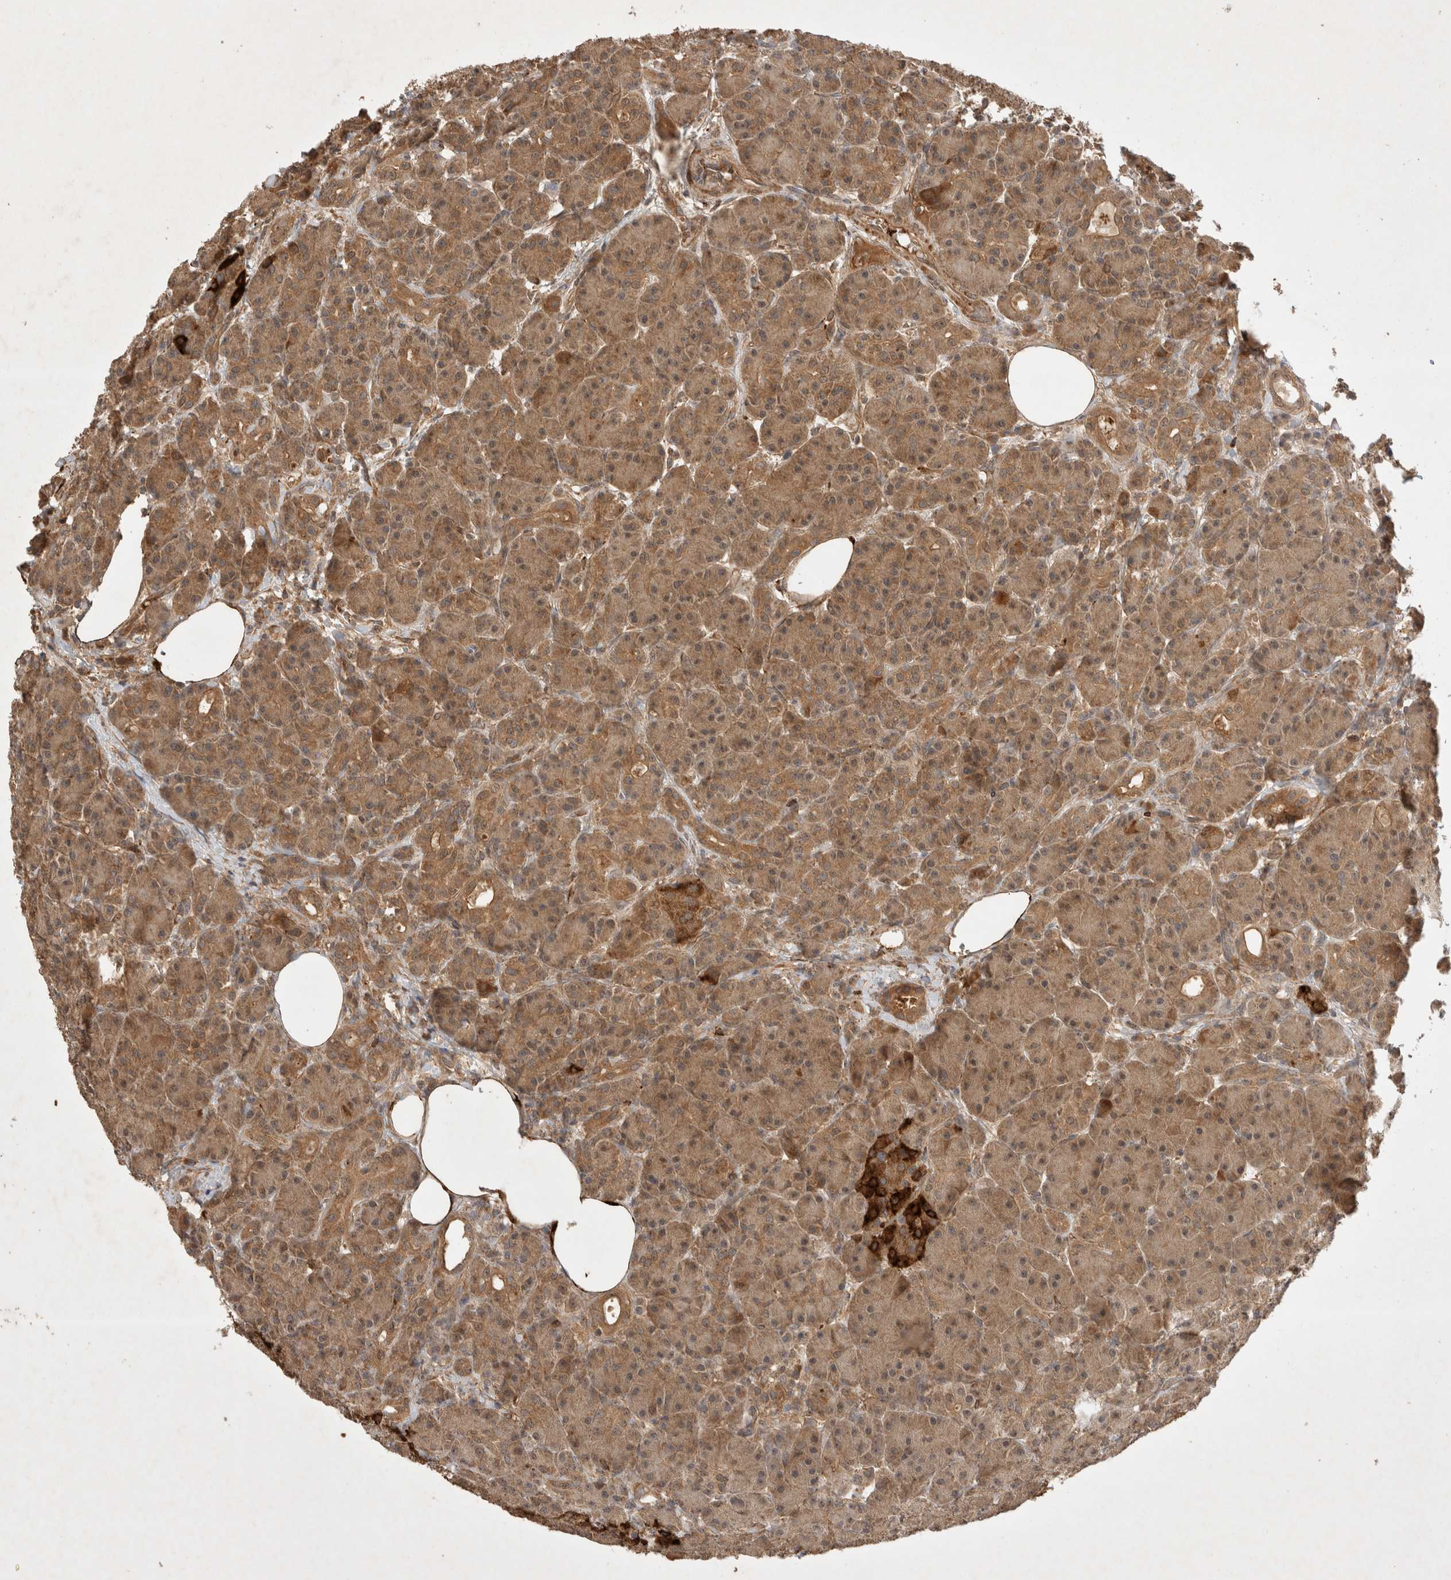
{"staining": {"intensity": "moderate", "quantity": ">75%", "location": "cytoplasmic/membranous"}, "tissue": "pancreas", "cell_type": "Exocrine glandular cells", "image_type": "normal", "snomed": [{"axis": "morphology", "description": "Normal tissue, NOS"}, {"axis": "topography", "description": "Pancreas"}], "caption": "Protein expression by immunohistochemistry shows moderate cytoplasmic/membranous staining in approximately >75% of exocrine glandular cells in benign pancreas.", "gene": "FAM221A", "patient": {"sex": "male", "age": 63}}